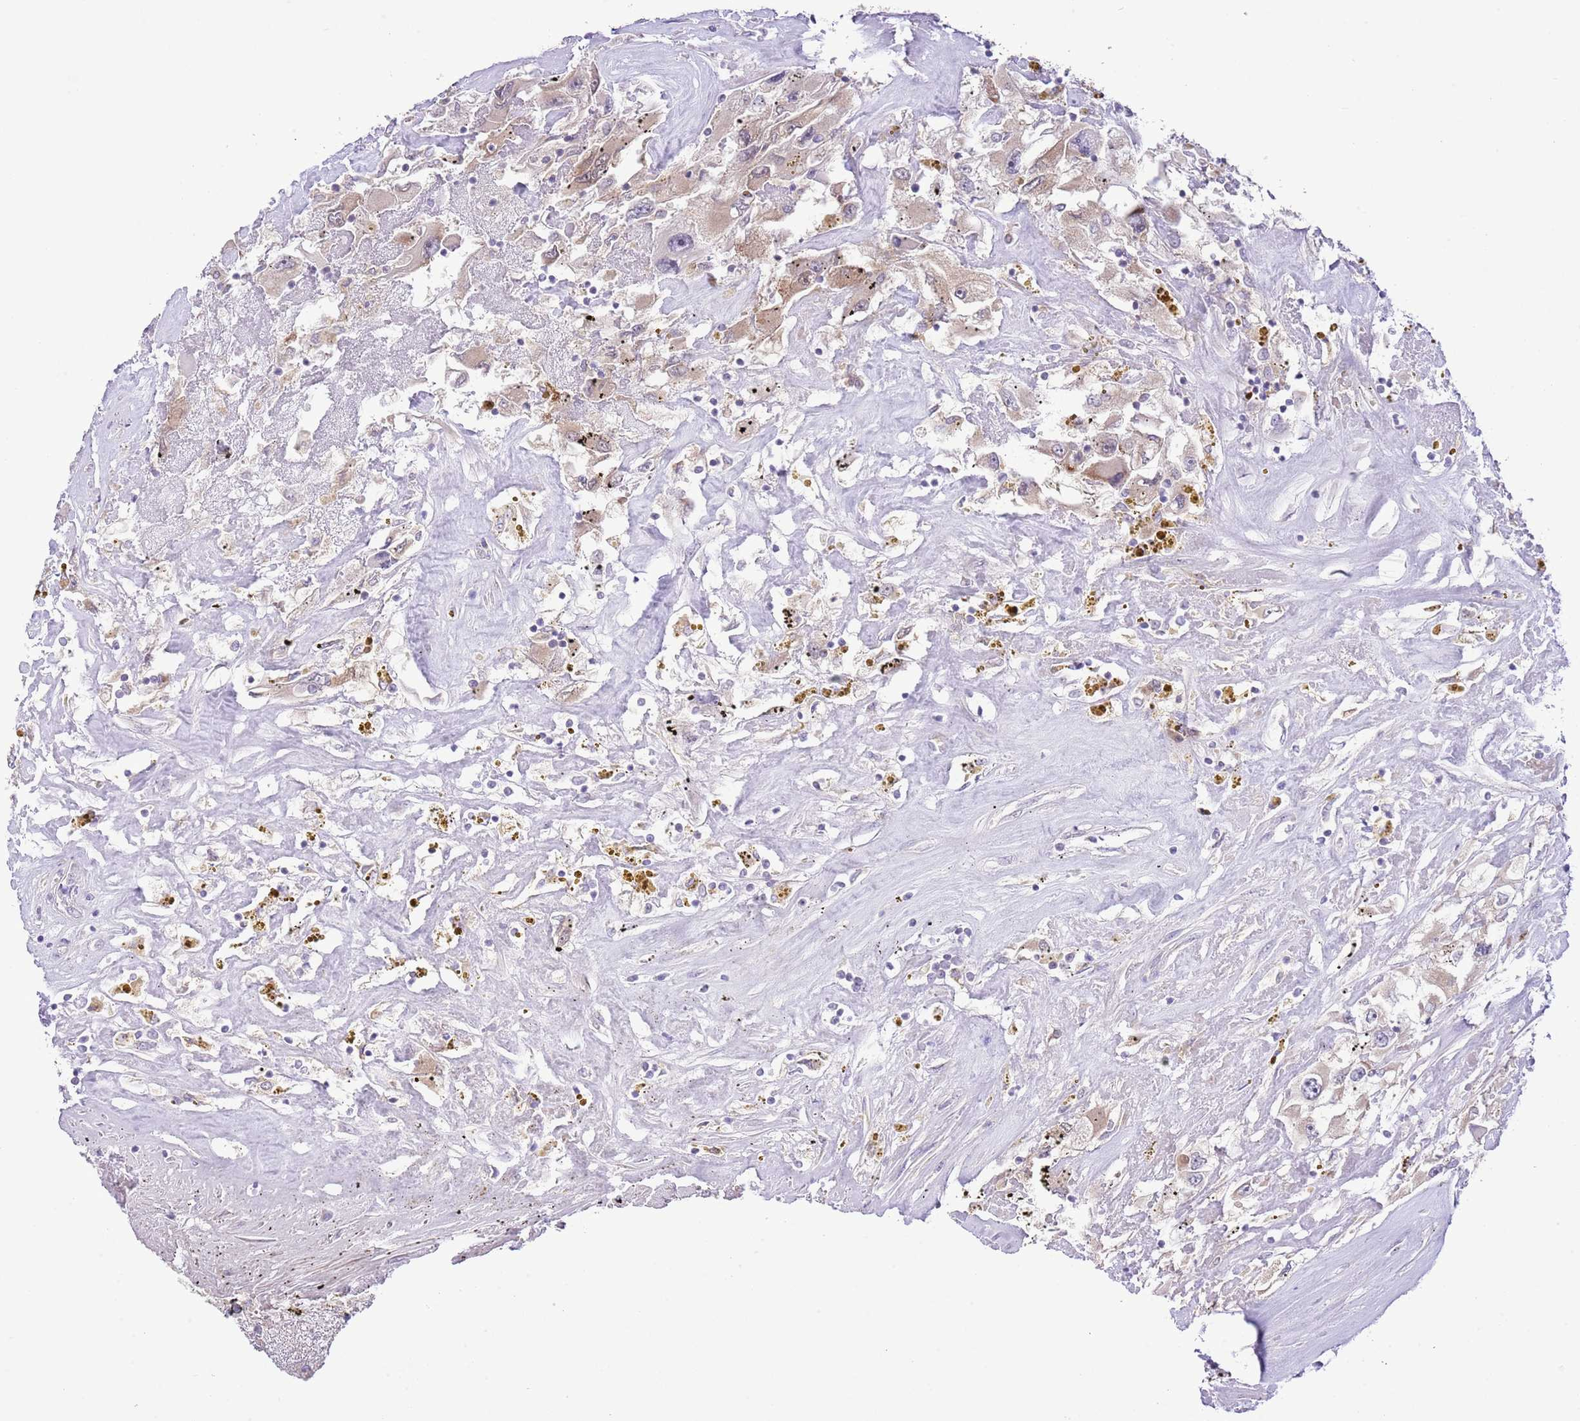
{"staining": {"intensity": "moderate", "quantity": ">75%", "location": "cytoplasmic/membranous"}, "tissue": "renal cancer", "cell_type": "Tumor cells", "image_type": "cancer", "snomed": [{"axis": "morphology", "description": "Adenocarcinoma, NOS"}, {"axis": "topography", "description": "Kidney"}], "caption": "Renal cancer (adenocarcinoma) stained with DAB (3,3'-diaminobenzidine) IHC displays medium levels of moderate cytoplasmic/membranous expression in approximately >75% of tumor cells.", "gene": "GALK2", "patient": {"sex": "female", "age": 52}}